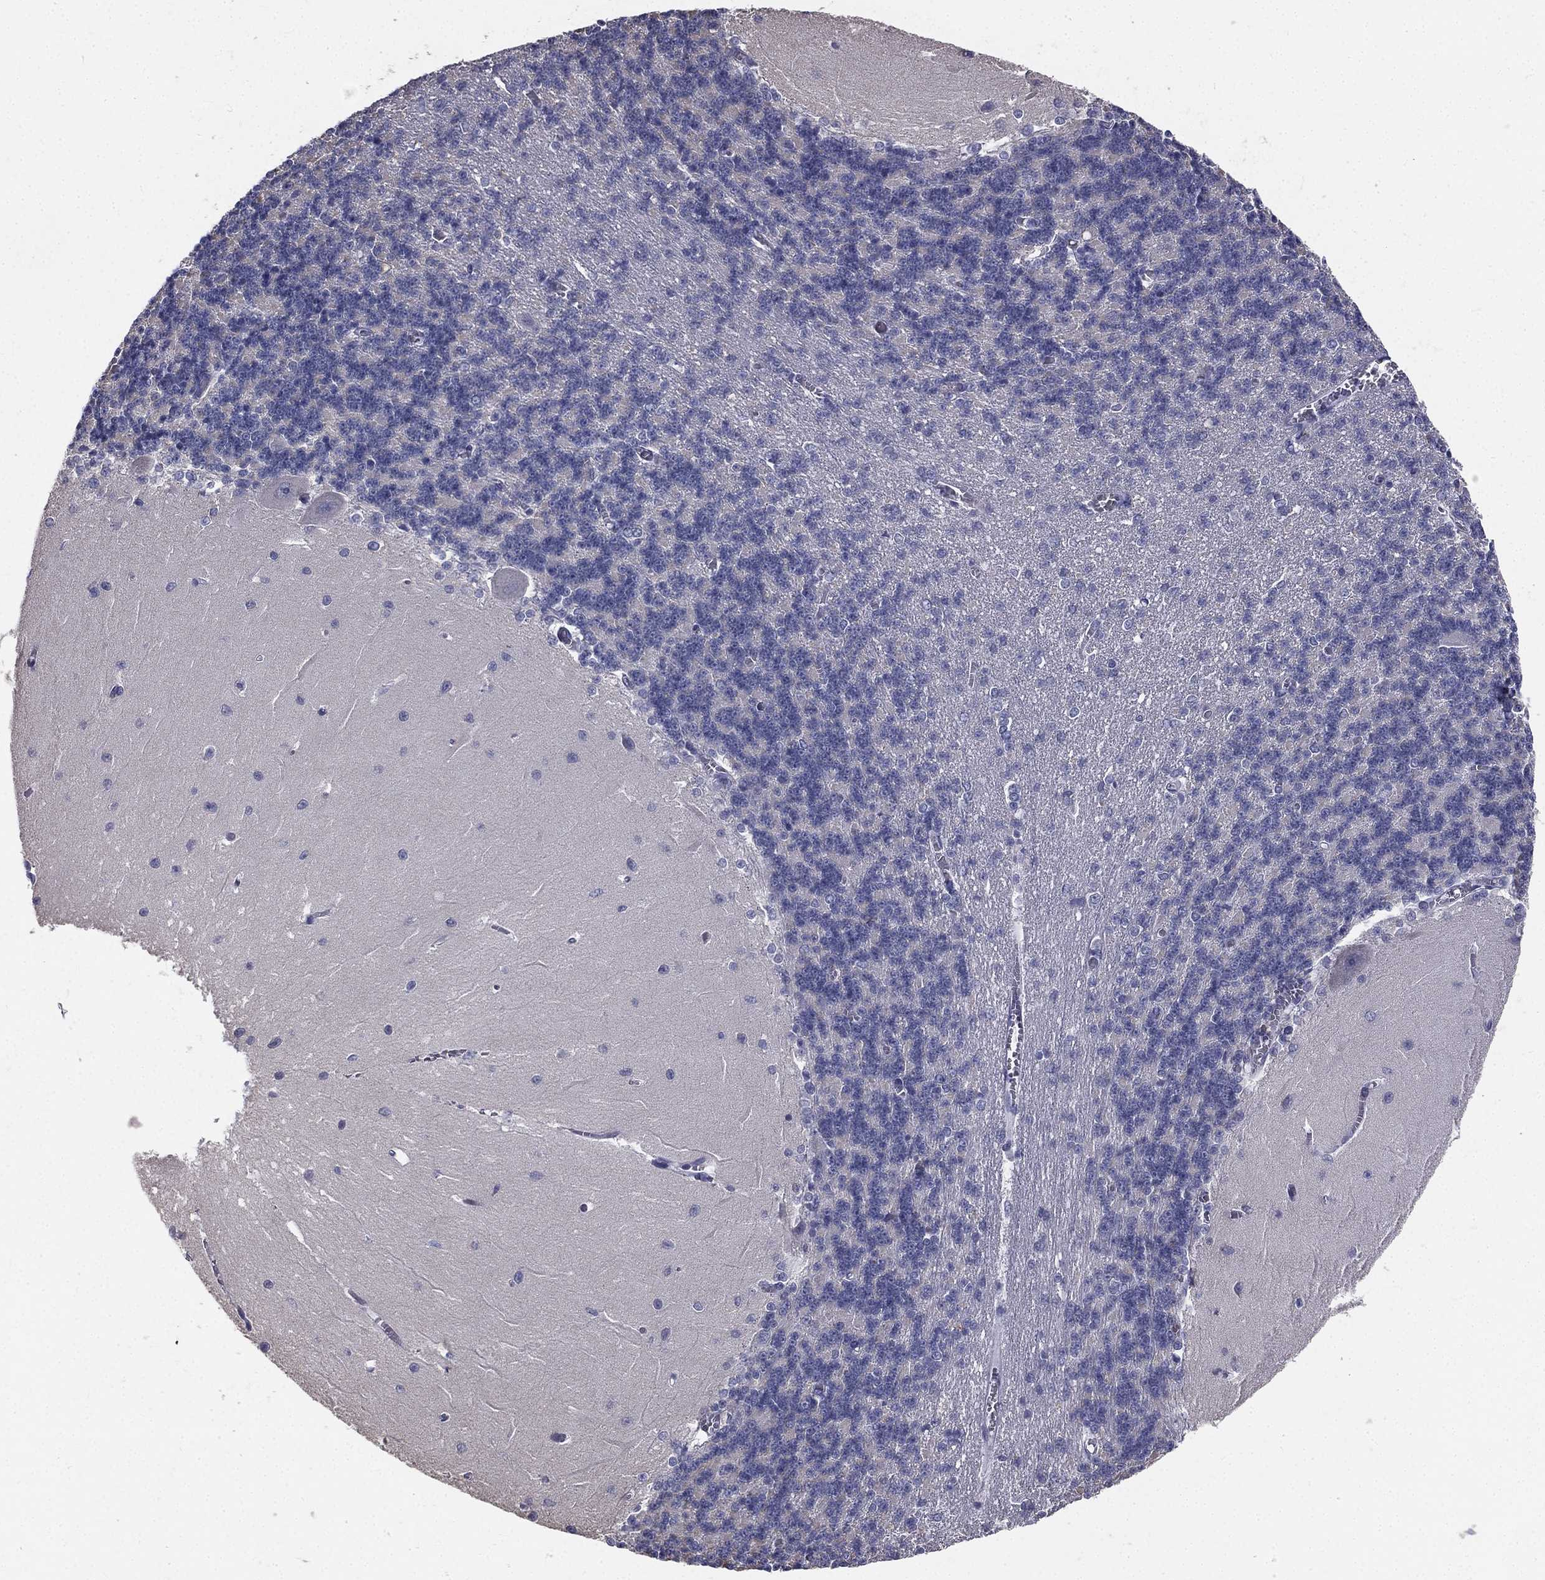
{"staining": {"intensity": "negative", "quantity": "none", "location": "none"}, "tissue": "cerebellum", "cell_type": "Cells in granular layer", "image_type": "normal", "snomed": [{"axis": "morphology", "description": "Normal tissue, NOS"}, {"axis": "topography", "description": "Cerebellum"}], "caption": "Immunohistochemical staining of benign cerebellum reveals no significant positivity in cells in granular layer.", "gene": "MUC13", "patient": {"sex": "male", "age": 37}}